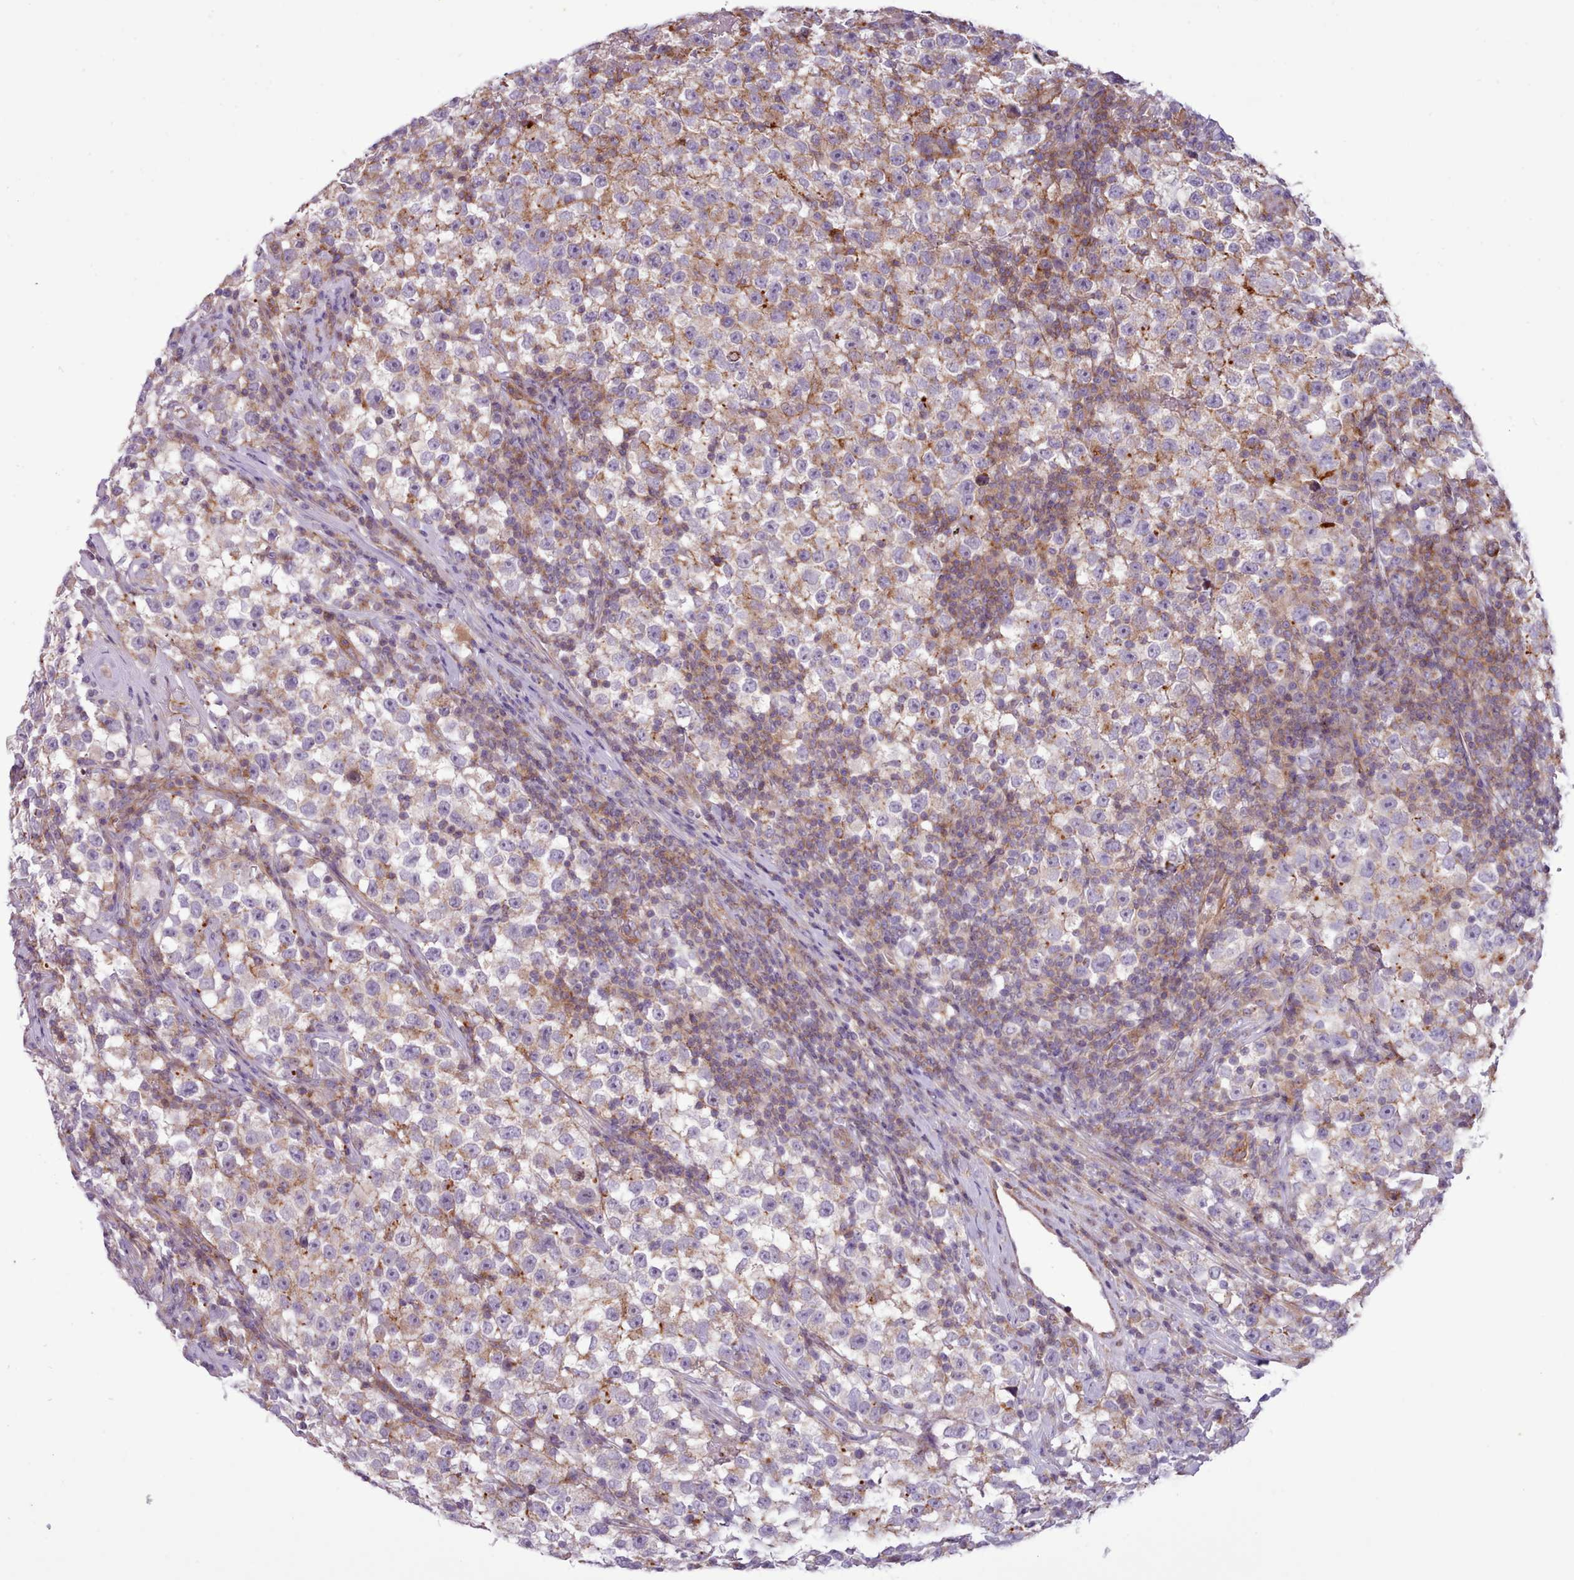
{"staining": {"intensity": "moderate", "quantity": "<25%", "location": "cytoplasmic/membranous"}, "tissue": "testis cancer", "cell_type": "Tumor cells", "image_type": "cancer", "snomed": [{"axis": "morphology", "description": "Seminoma, NOS"}, {"axis": "topography", "description": "Testis"}], "caption": "Testis cancer stained with IHC demonstrates moderate cytoplasmic/membranous staining in about <25% of tumor cells. (DAB (3,3'-diaminobenzidine) IHC, brown staining for protein, blue staining for nuclei).", "gene": "TENT4B", "patient": {"sex": "male", "age": 22}}